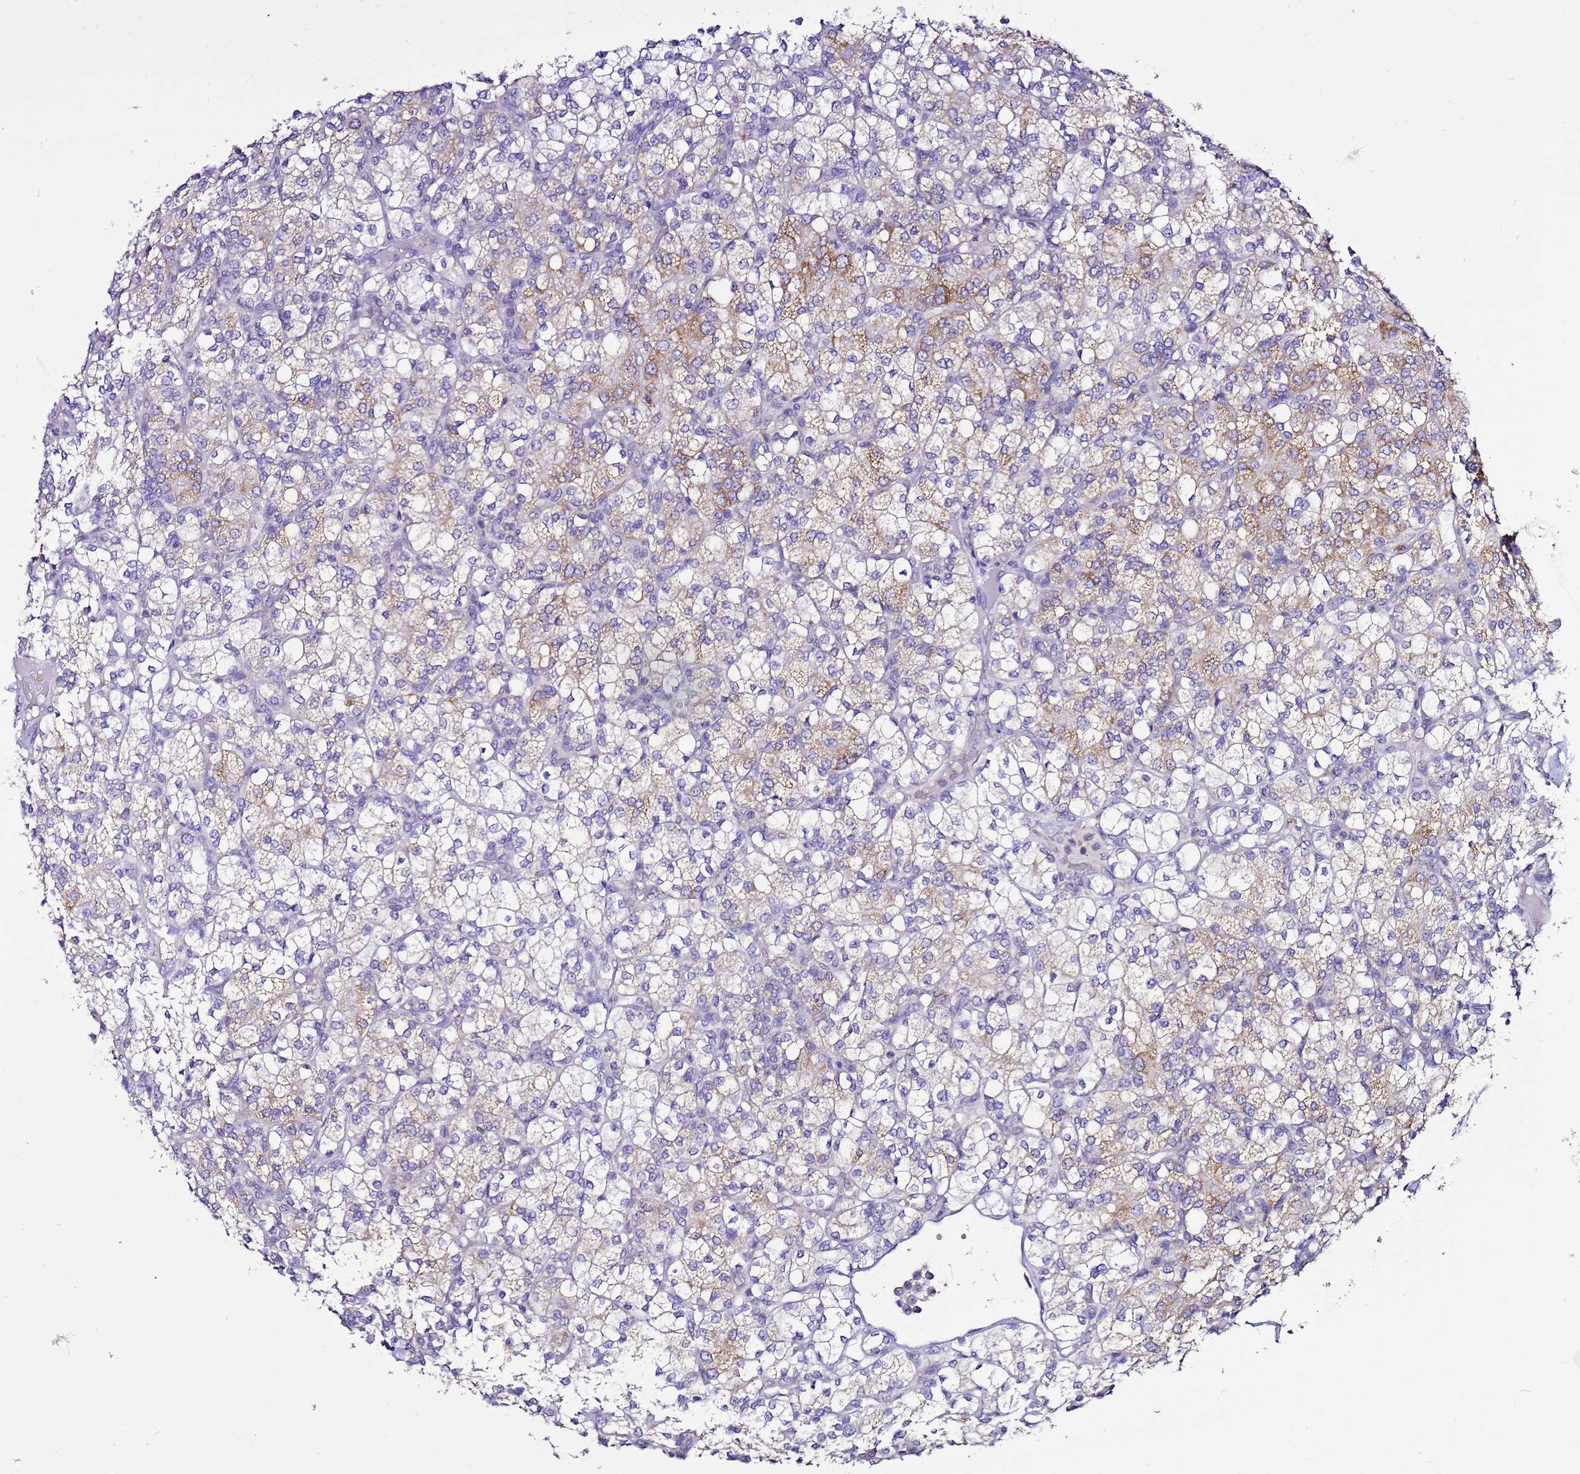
{"staining": {"intensity": "moderate", "quantity": "<25%", "location": "cytoplasmic/membranous"}, "tissue": "renal cancer", "cell_type": "Tumor cells", "image_type": "cancer", "snomed": [{"axis": "morphology", "description": "Adenocarcinoma, NOS"}, {"axis": "topography", "description": "Kidney"}], "caption": "Renal cancer tissue reveals moderate cytoplasmic/membranous staining in about <25% of tumor cells, visualized by immunohistochemistry.", "gene": "DPH6", "patient": {"sex": "male", "age": 77}}